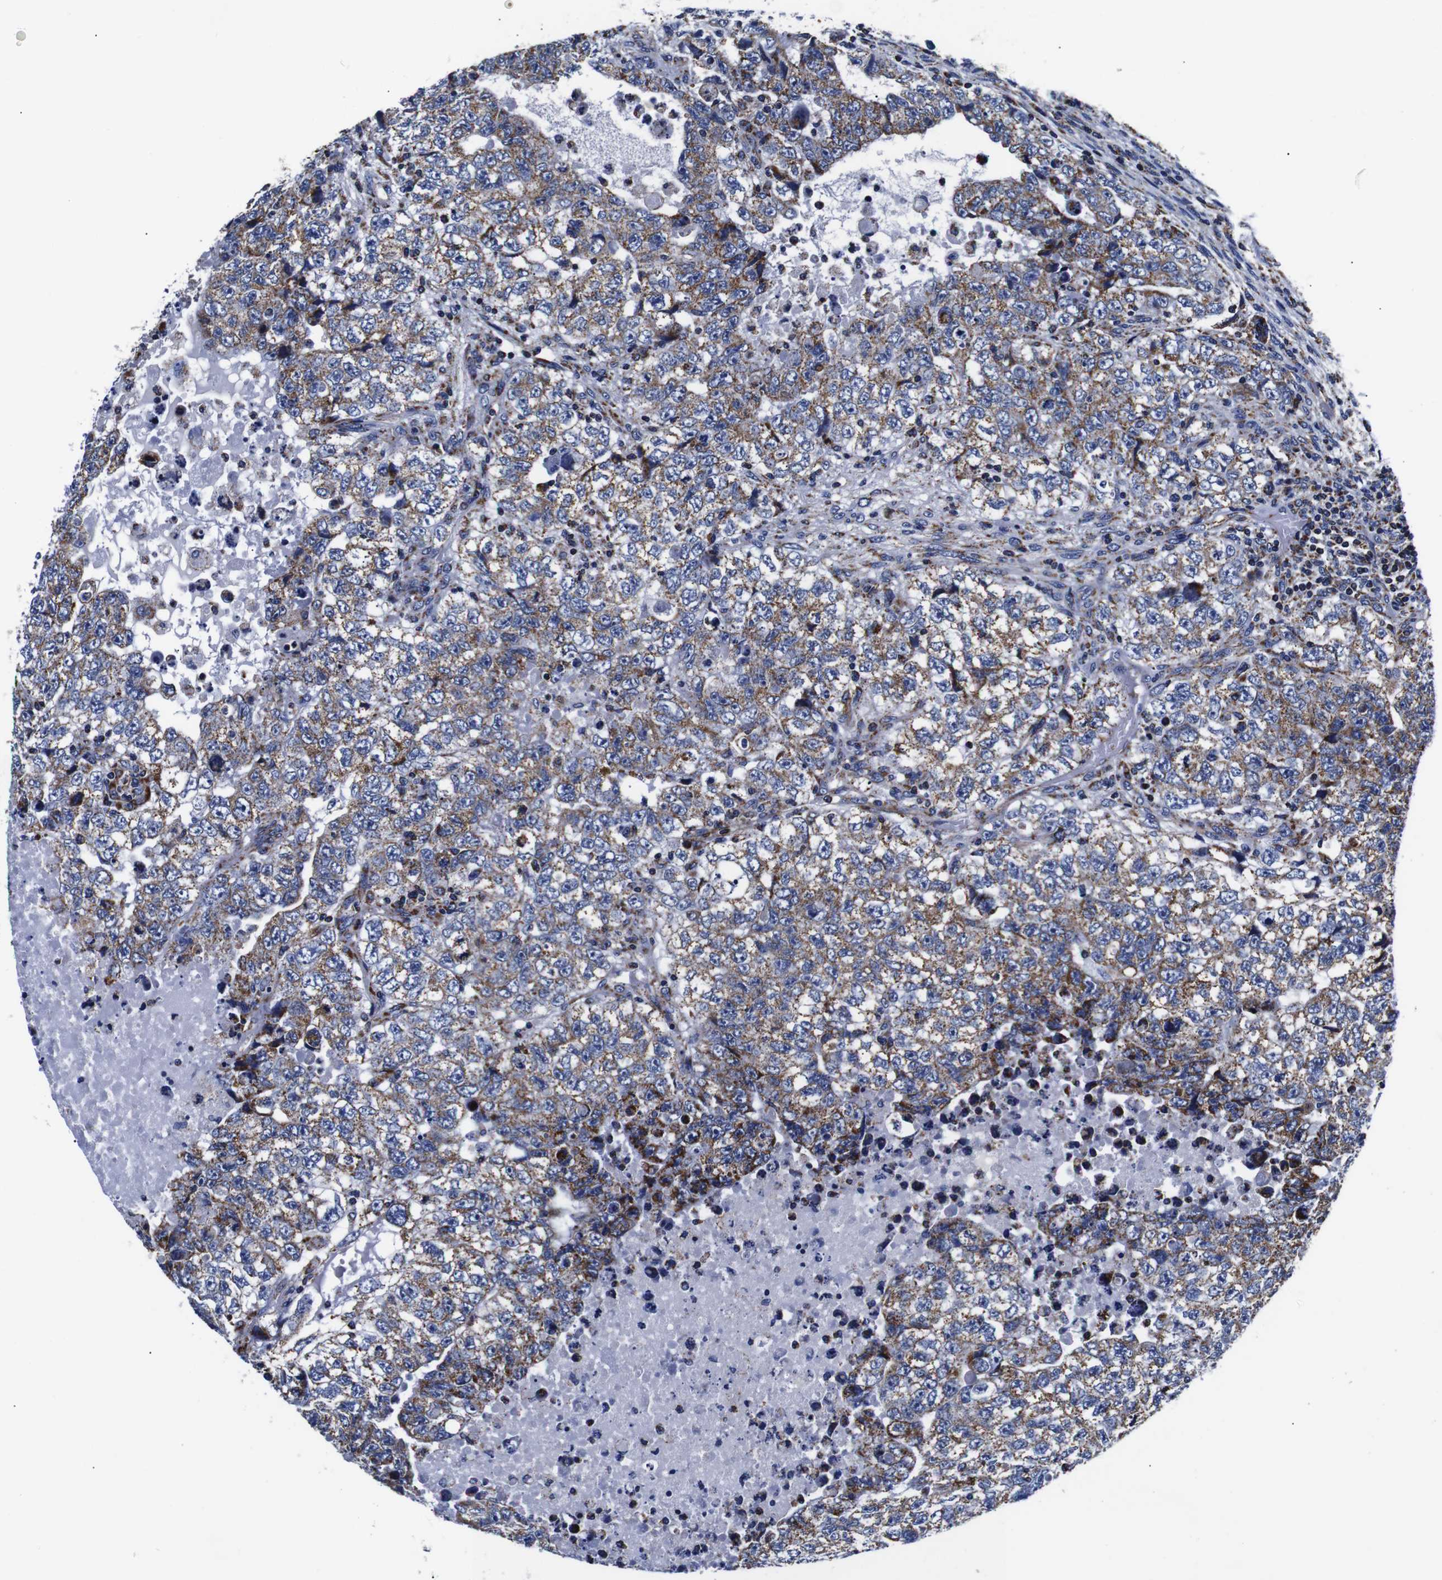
{"staining": {"intensity": "moderate", "quantity": ">75%", "location": "cytoplasmic/membranous"}, "tissue": "testis cancer", "cell_type": "Tumor cells", "image_type": "cancer", "snomed": [{"axis": "morphology", "description": "Carcinoma, Embryonal, NOS"}, {"axis": "topography", "description": "Testis"}], "caption": "The micrograph exhibits immunohistochemical staining of testis cancer. There is moderate cytoplasmic/membranous staining is present in about >75% of tumor cells.", "gene": "FKBP9", "patient": {"sex": "male", "age": 36}}